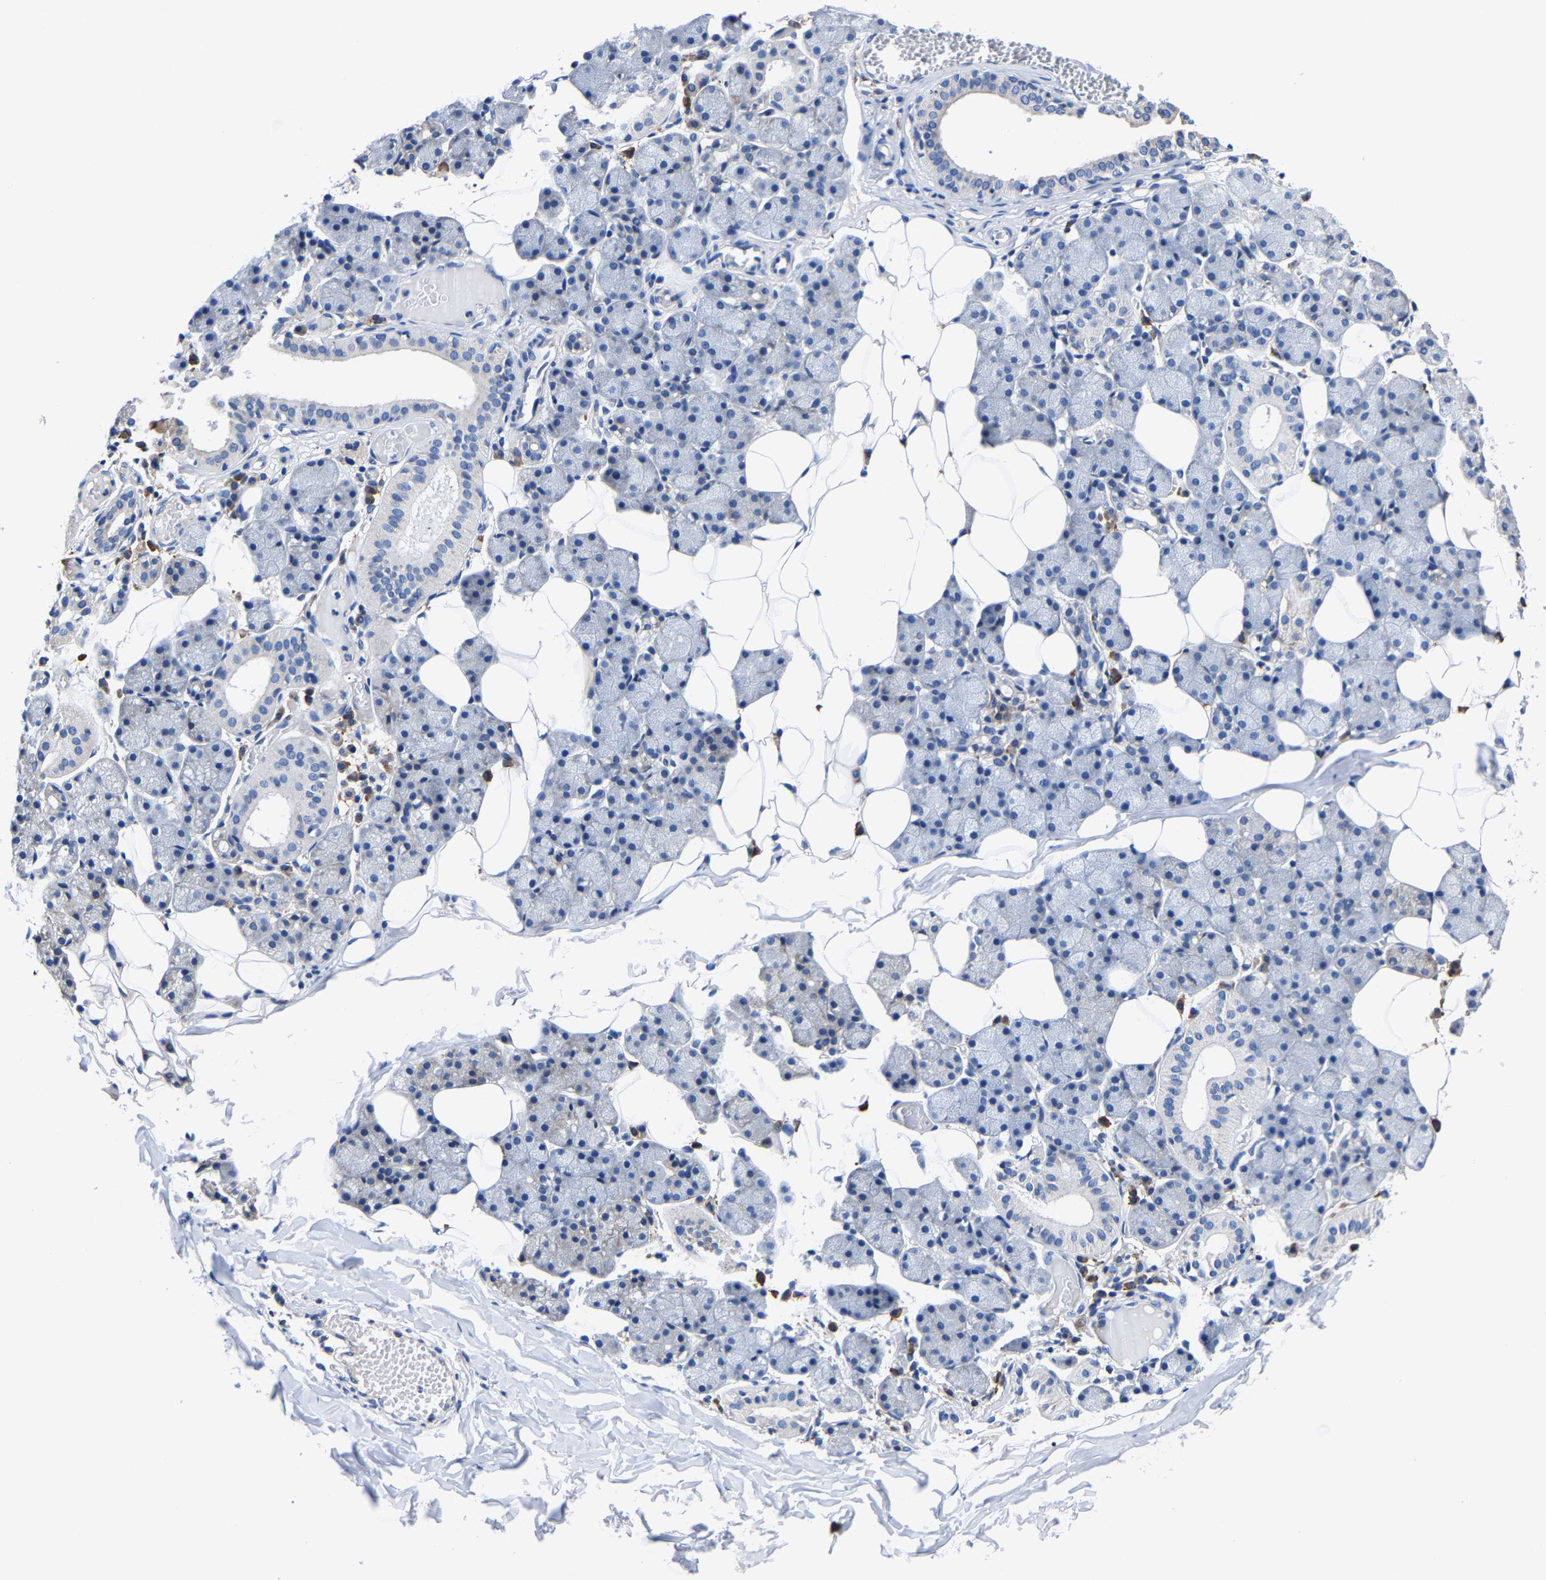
{"staining": {"intensity": "negative", "quantity": "none", "location": "none"}, "tissue": "salivary gland", "cell_type": "Glandular cells", "image_type": "normal", "snomed": [{"axis": "morphology", "description": "Normal tissue, NOS"}, {"axis": "topography", "description": "Salivary gland"}], "caption": "The immunohistochemistry micrograph has no significant staining in glandular cells of salivary gland.", "gene": "SRPK2", "patient": {"sex": "female", "age": 33}}